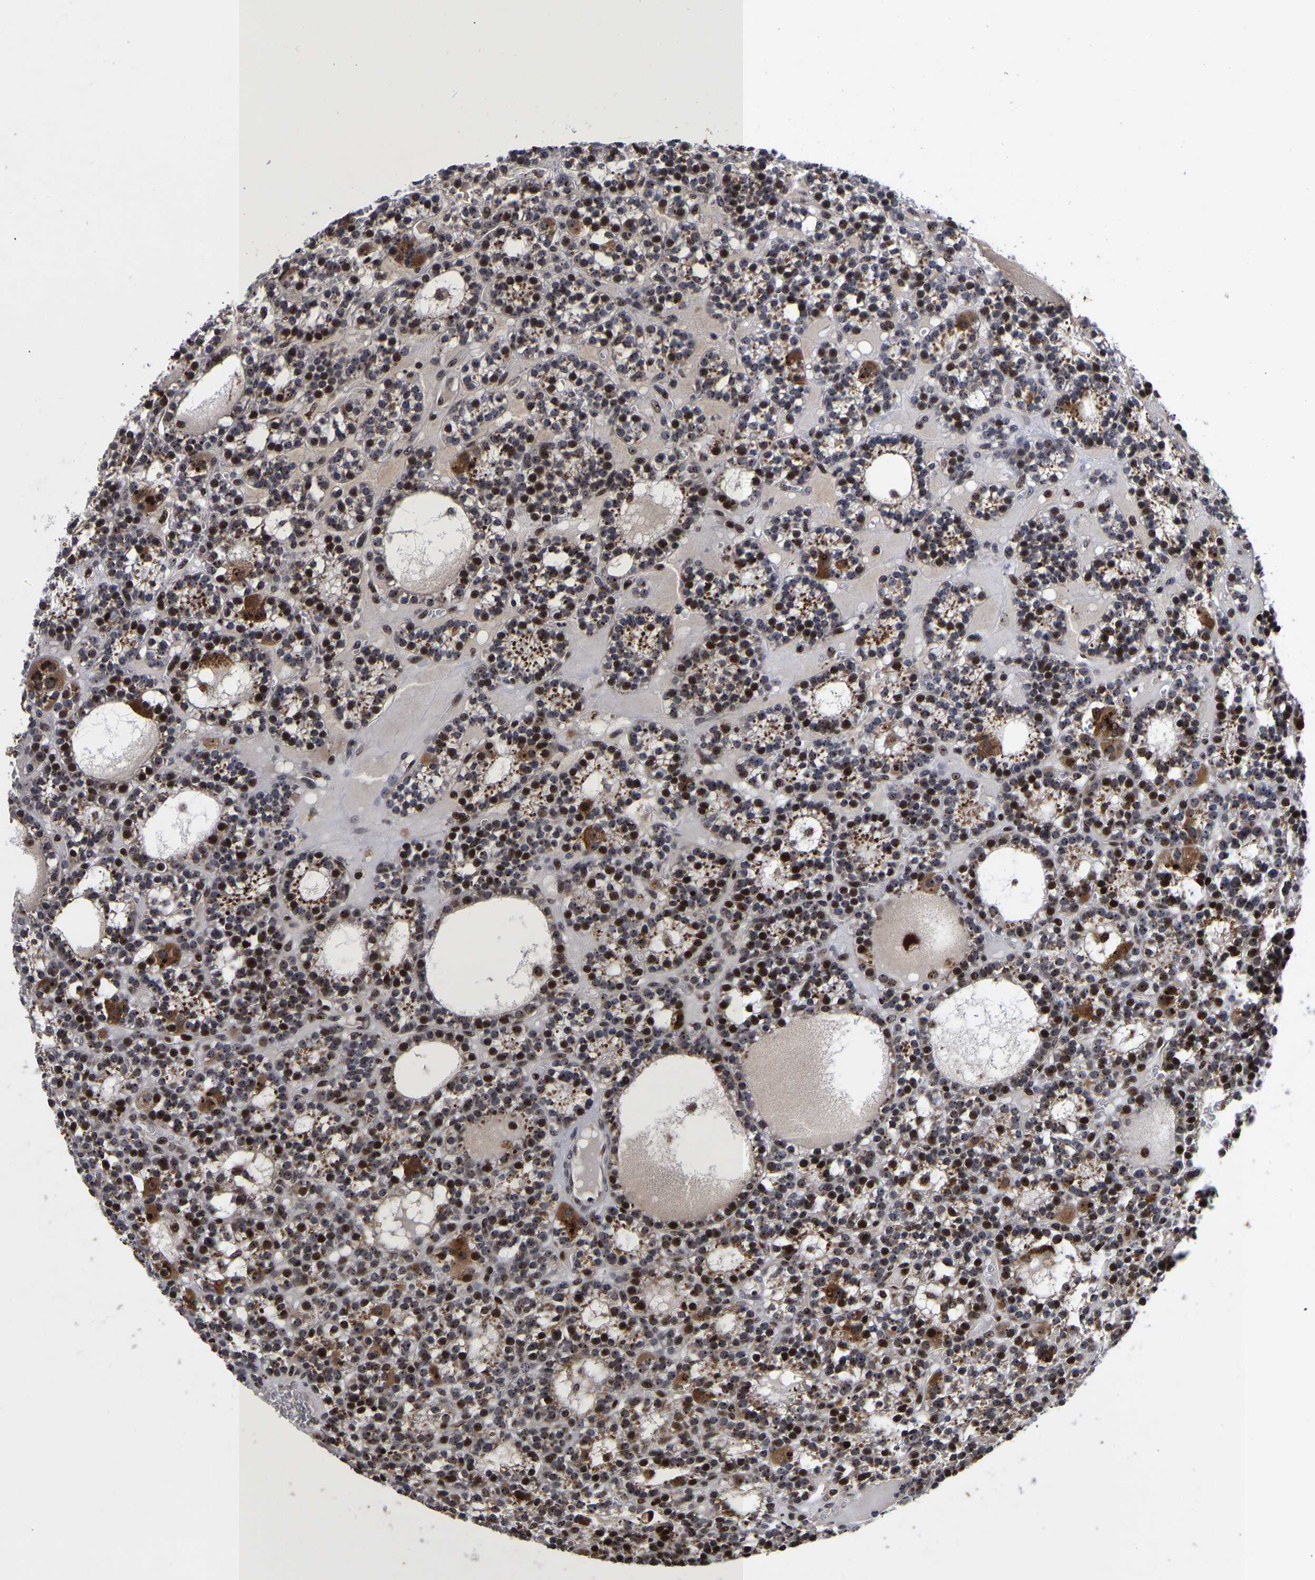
{"staining": {"intensity": "strong", "quantity": ">75%", "location": "cytoplasmic/membranous,nuclear"}, "tissue": "parathyroid gland", "cell_type": "Glandular cells", "image_type": "normal", "snomed": [{"axis": "morphology", "description": "Normal tissue, NOS"}, {"axis": "morphology", "description": "Adenoma, NOS"}, {"axis": "topography", "description": "Parathyroid gland"}], "caption": "Immunohistochemistry (IHC) histopathology image of benign parathyroid gland stained for a protein (brown), which shows high levels of strong cytoplasmic/membranous,nuclear staining in approximately >75% of glandular cells.", "gene": "JUNB", "patient": {"sex": "female", "age": 58}}